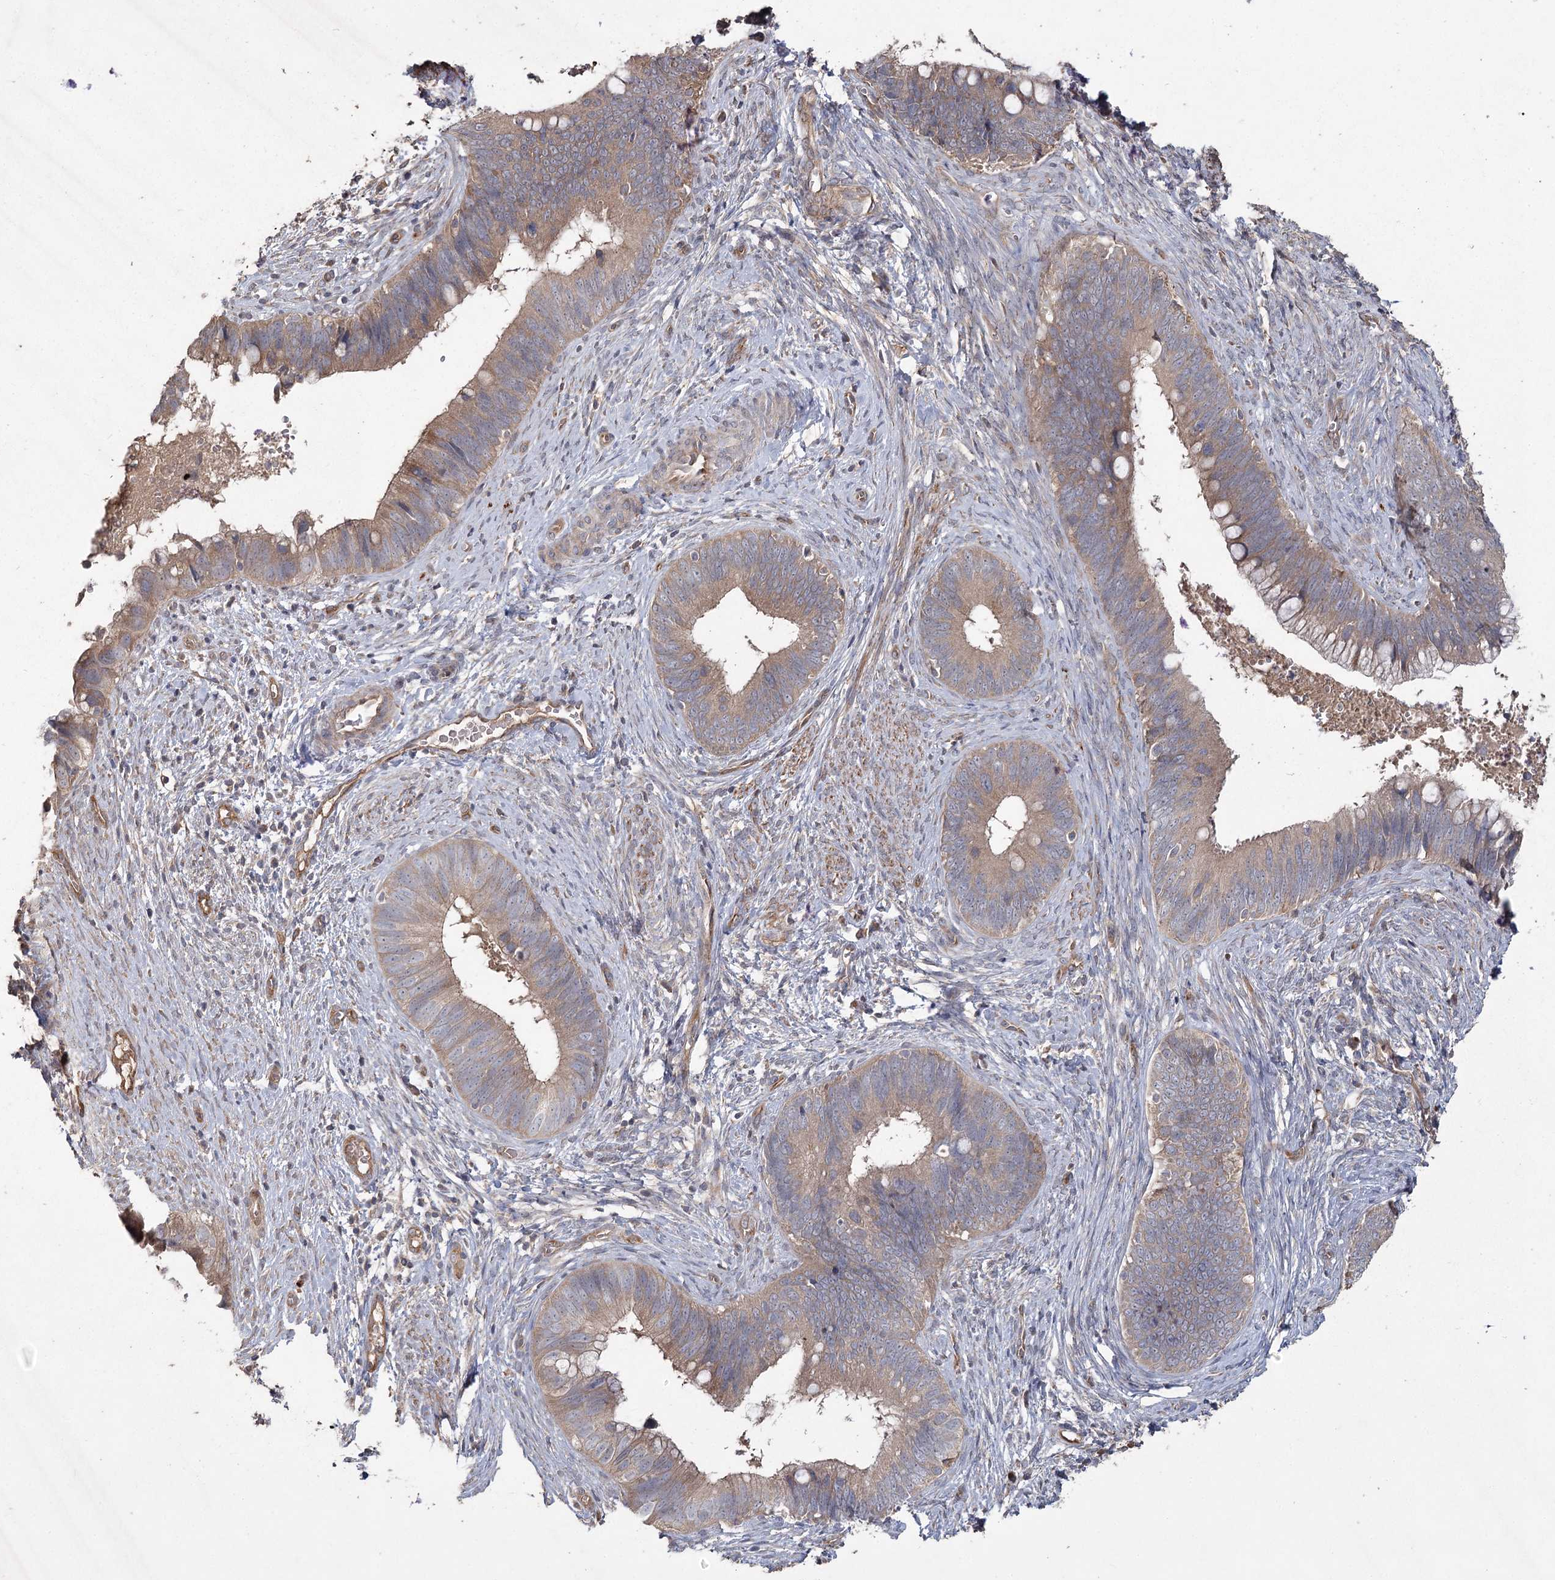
{"staining": {"intensity": "weak", "quantity": ">75%", "location": "cytoplasmic/membranous"}, "tissue": "cervical cancer", "cell_type": "Tumor cells", "image_type": "cancer", "snomed": [{"axis": "morphology", "description": "Adenocarcinoma, NOS"}, {"axis": "topography", "description": "Cervix"}], "caption": "IHC of human adenocarcinoma (cervical) shows low levels of weak cytoplasmic/membranous staining in approximately >75% of tumor cells.", "gene": "RIN2", "patient": {"sex": "female", "age": 42}}